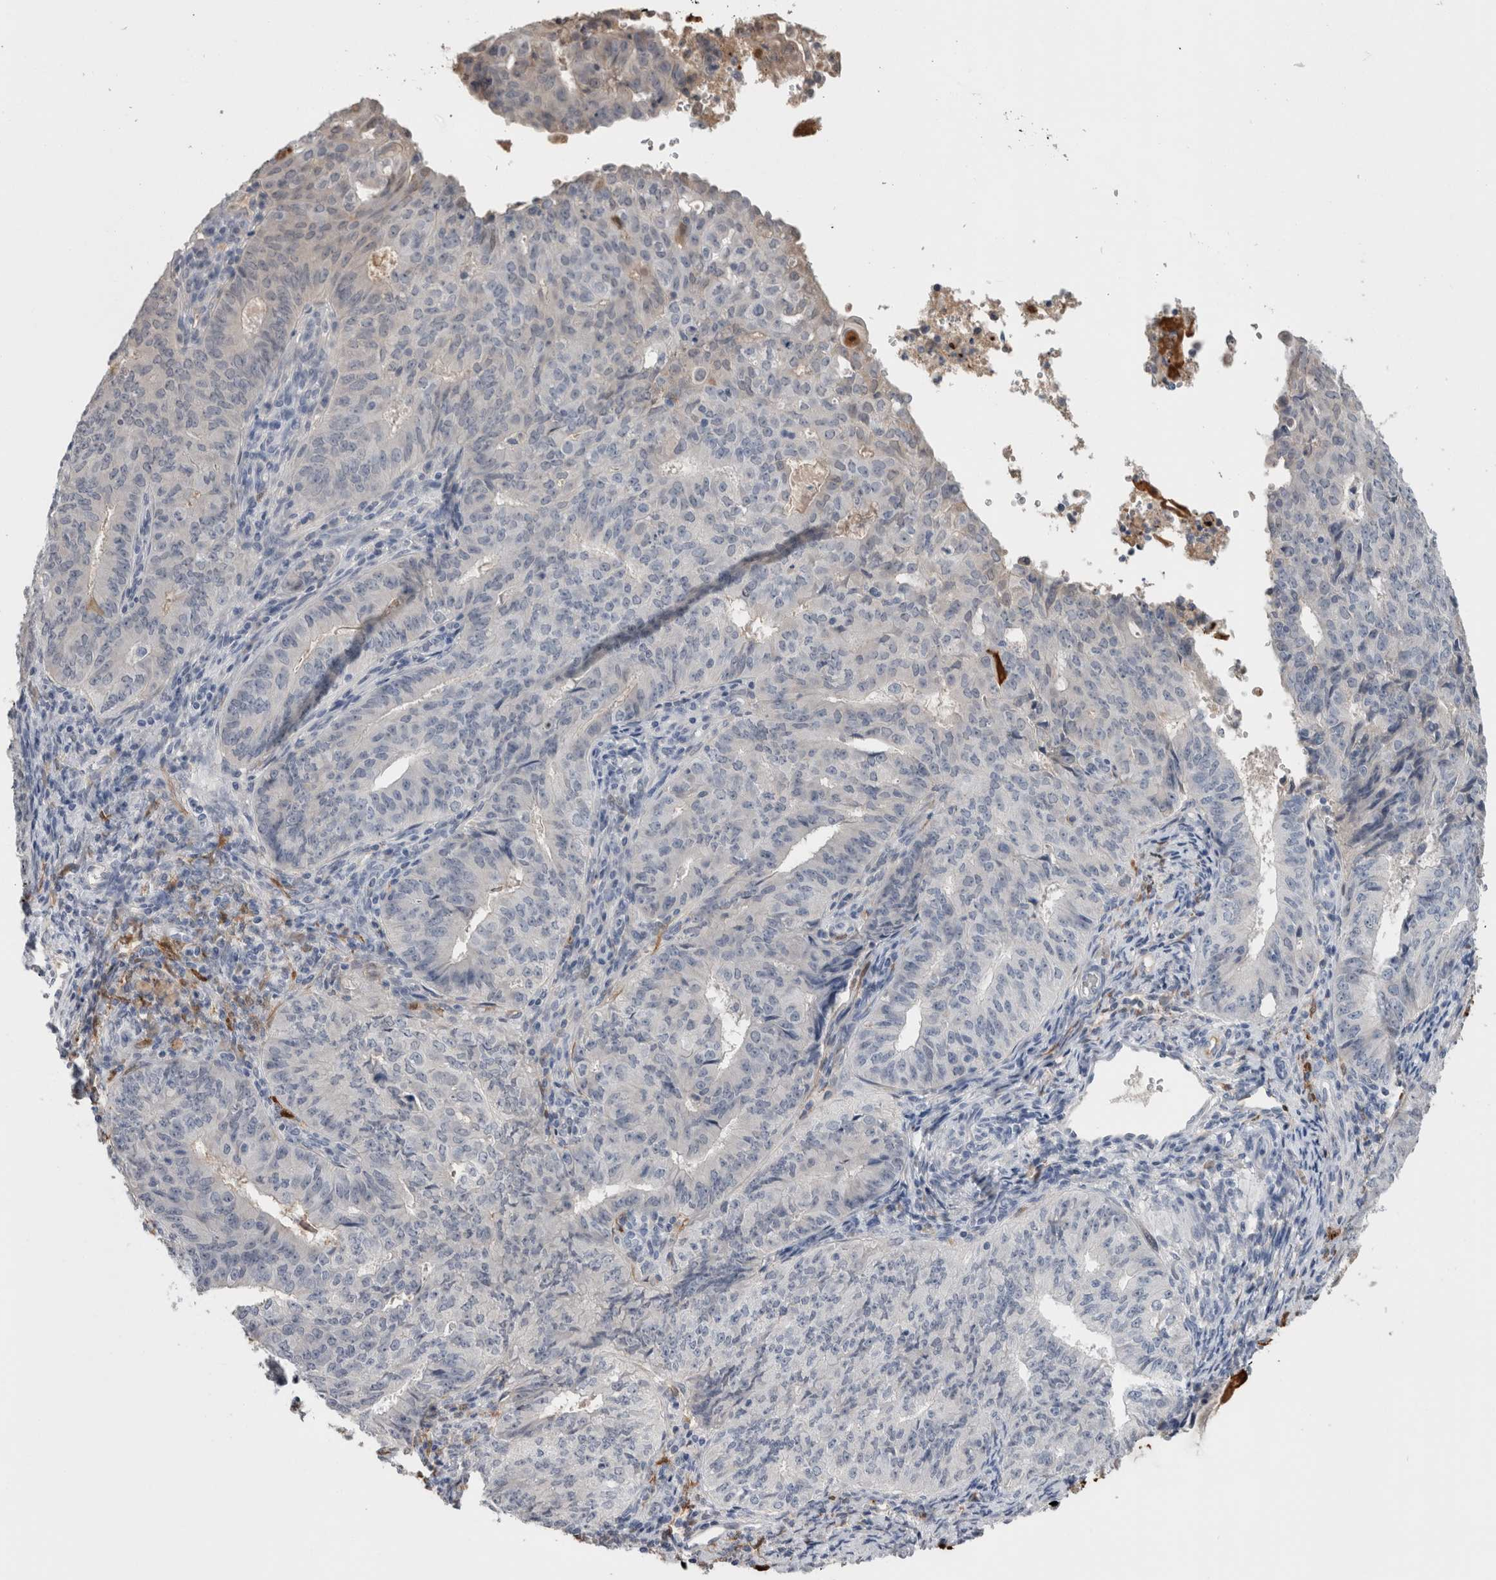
{"staining": {"intensity": "negative", "quantity": "none", "location": "none"}, "tissue": "endometrial cancer", "cell_type": "Tumor cells", "image_type": "cancer", "snomed": [{"axis": "morphology", "description": "Adenocarcinoma, NOS"}, {"axis": "topography", "description": "Endometrium"}], "caption": "The micrograph displays no staining of tumor cells in endometrial cancer (adenocarcinoma).", "gene": "FABP4", "patient": {"sex": "female", "age": 32}}